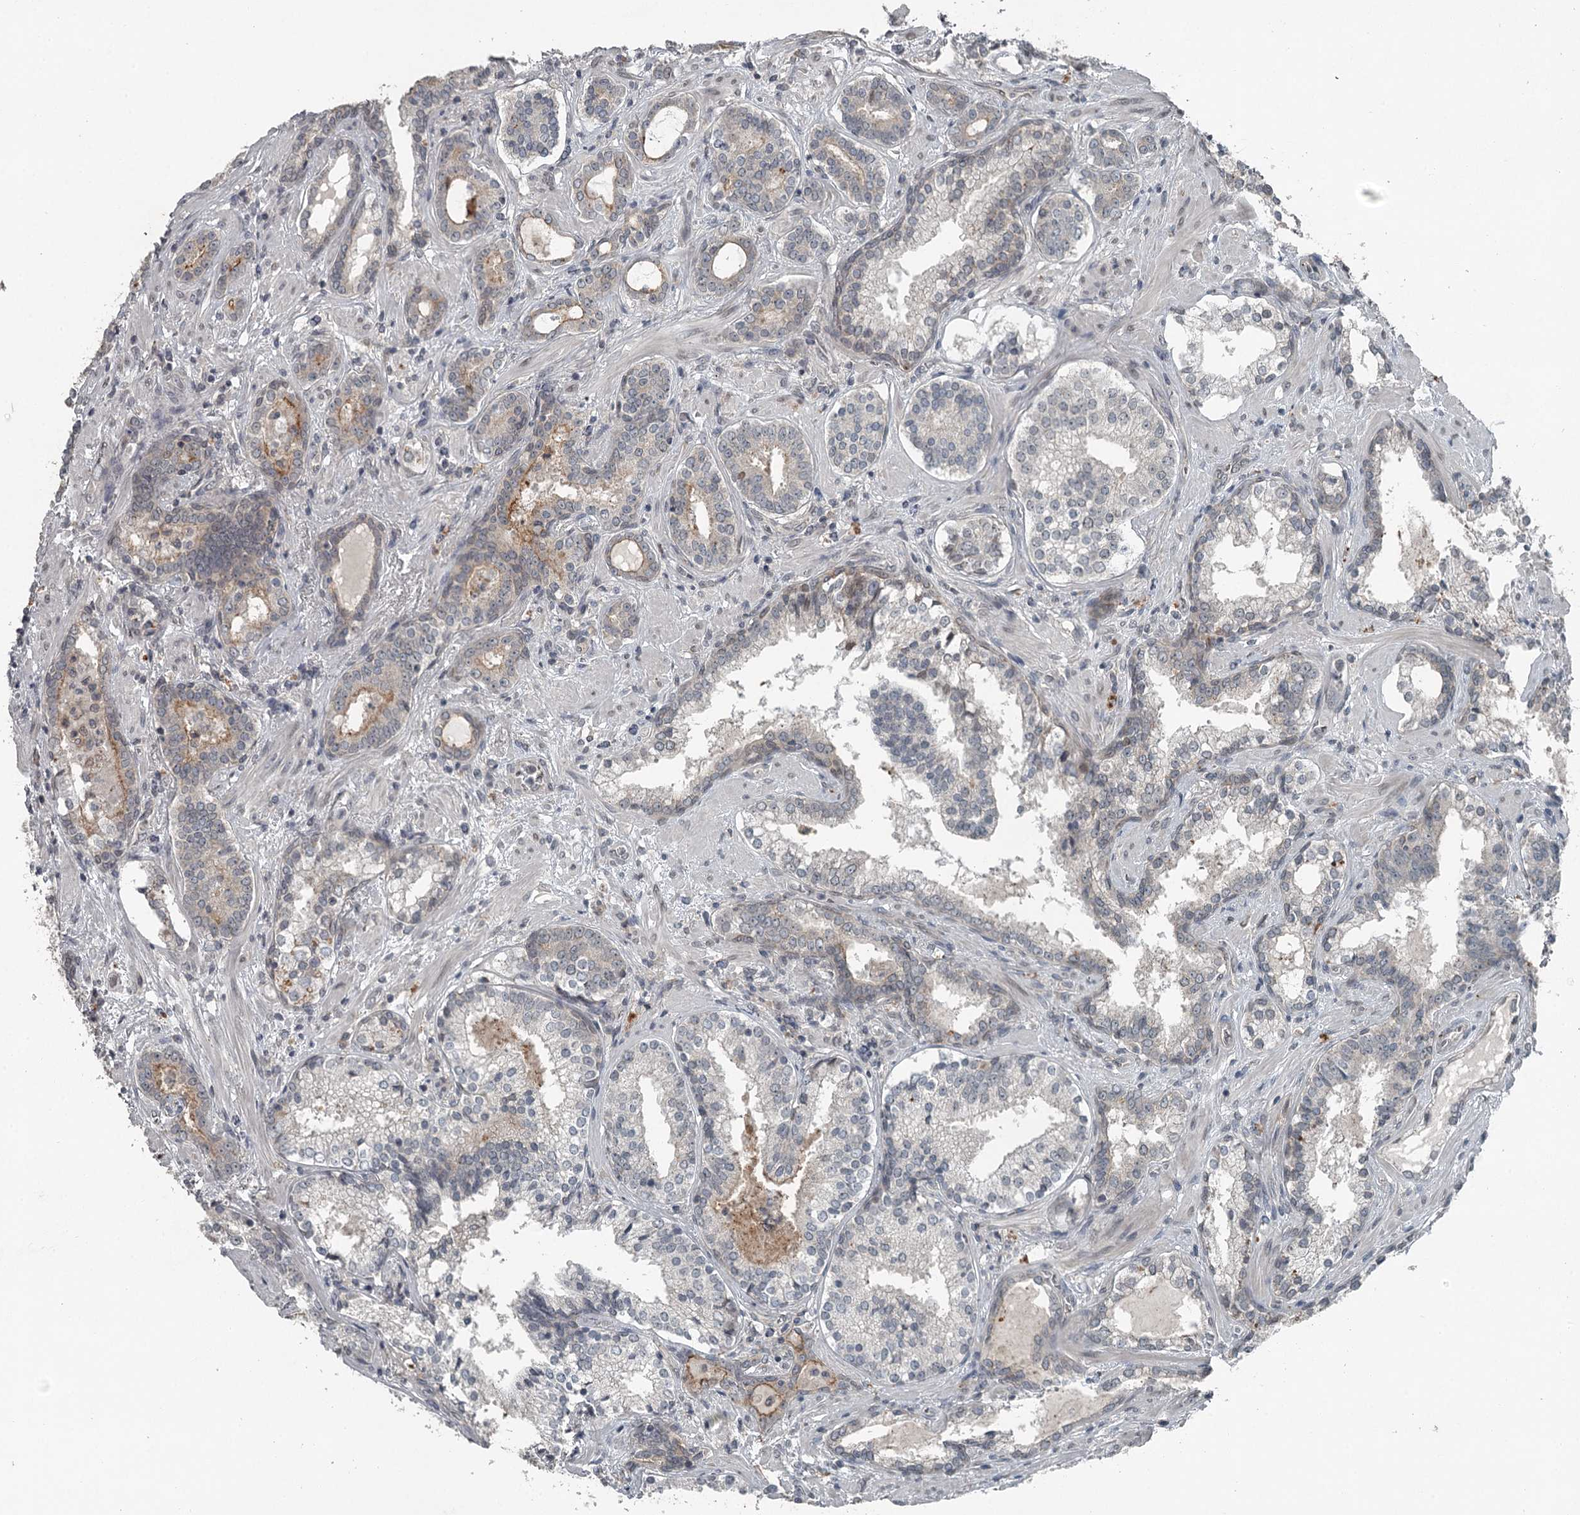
{"staining": {"intensity": "negative", "quantity": "none", "location": "none"}, "tissue": "prostate cancer", "cell_type": "Tumor cells", "image_type": "cancer", "snomed": [{"axis": "morphology", "description": "Adenocarcinoma, High grade"}, {"axis": "topography", "description": "Prostate"}], "caption": "Tumor cells show no significant protein expression in prostate cancer (high-grade adenocarcinoma).", "gene": "SLC39A8", "patient": {"sex": "male", "age": 58}}